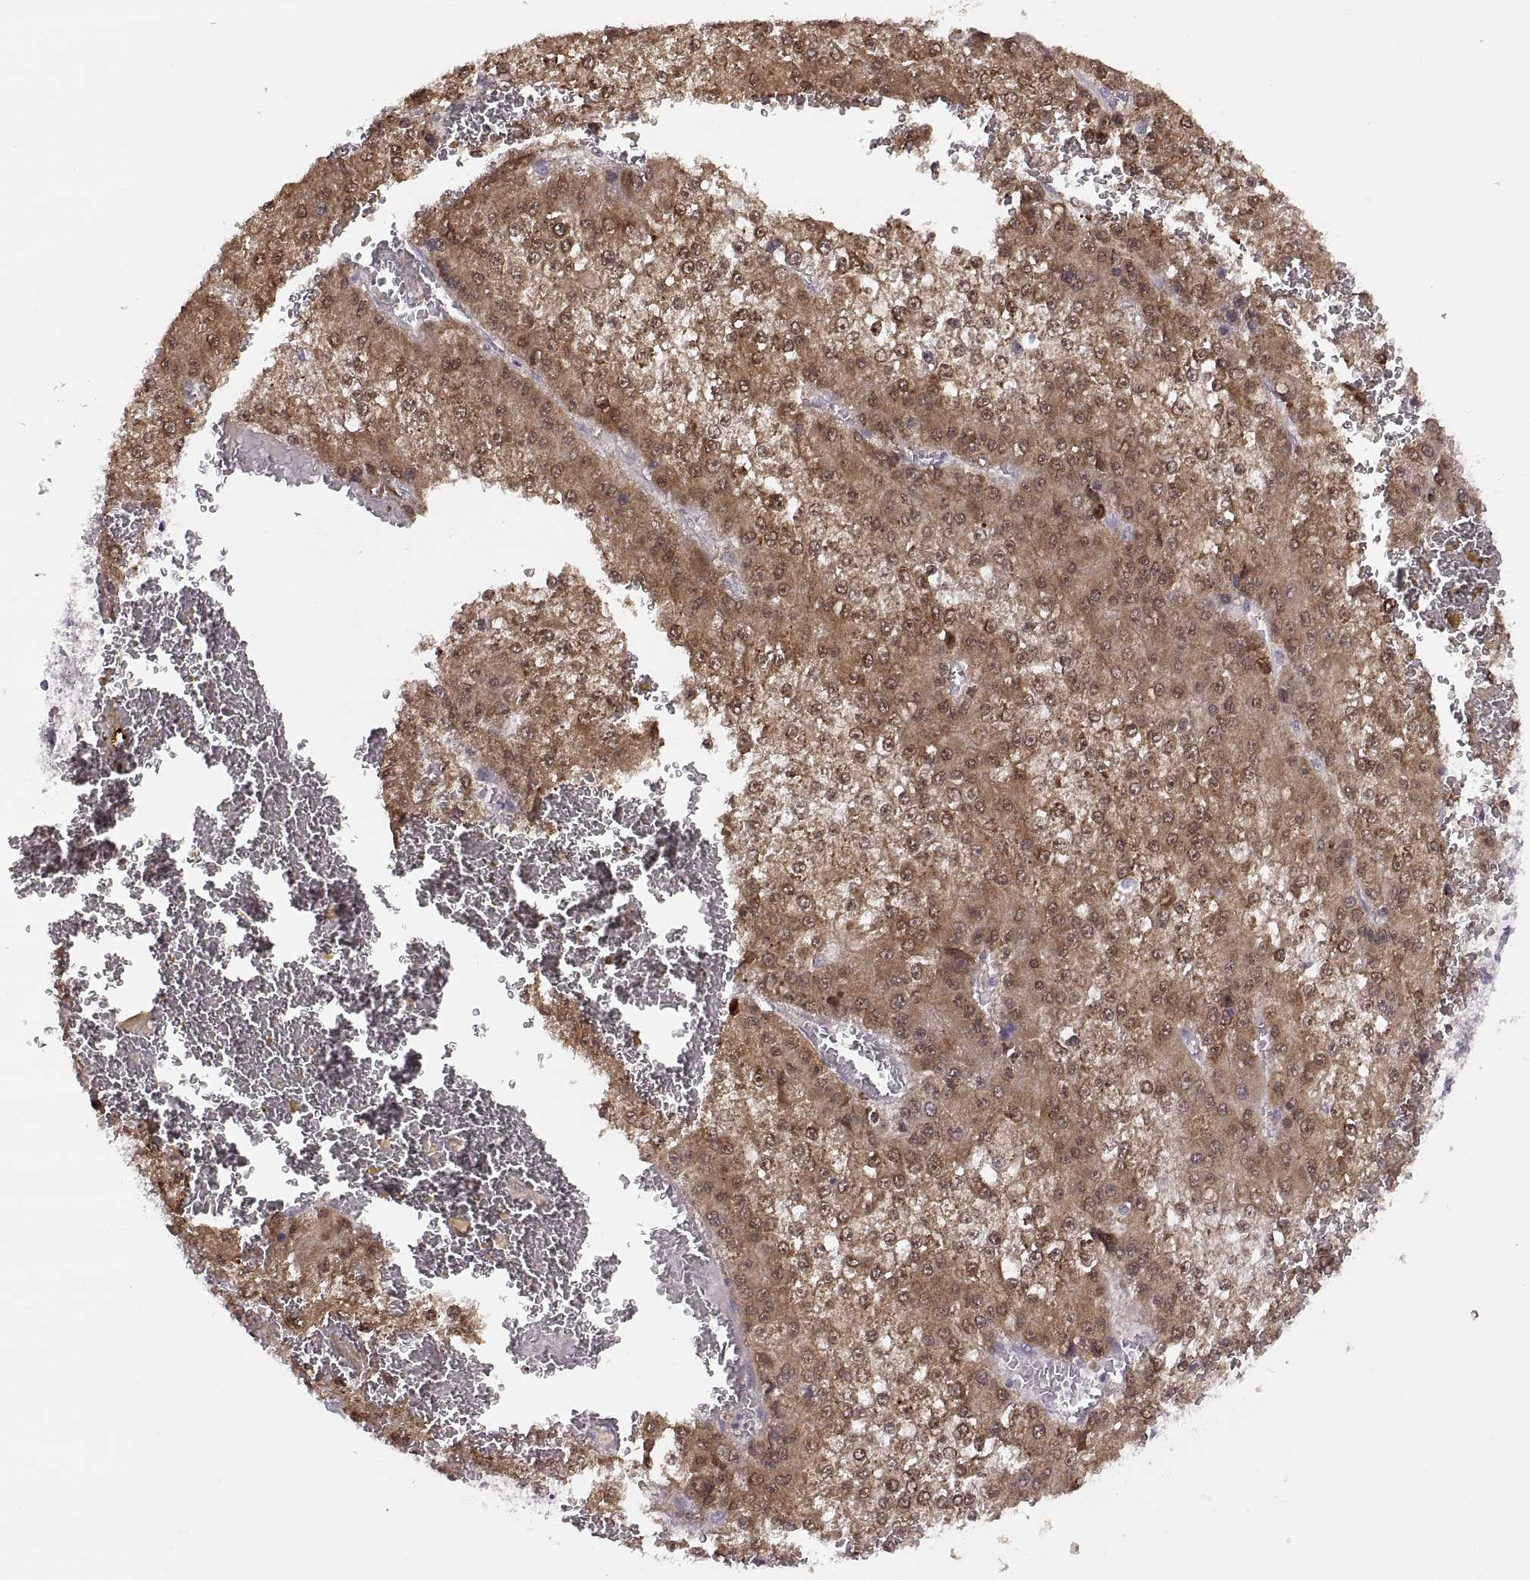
{"staining": {"intensity": "moderate", "quantity": ">75%", "location": "cytoplasmic/membranous"}, "tissue": "liver cancer", "cell_type": "Tumor cells", "image_type": "cancer", "snomed": [{"axis": "morphology", "description": "Carcinoma, Hepatocellular, NOS"}, {"axis": "topography", "description": "Liver"}], "caption": "A photomicrograph of human hepatocellular carcinoma (liver) stained for a protein exhibits moderate cytoplasmic/membranous brown staining in tumor cells.", "gene": "ADH6", "patient": {"sex": "female", "age": 73}}